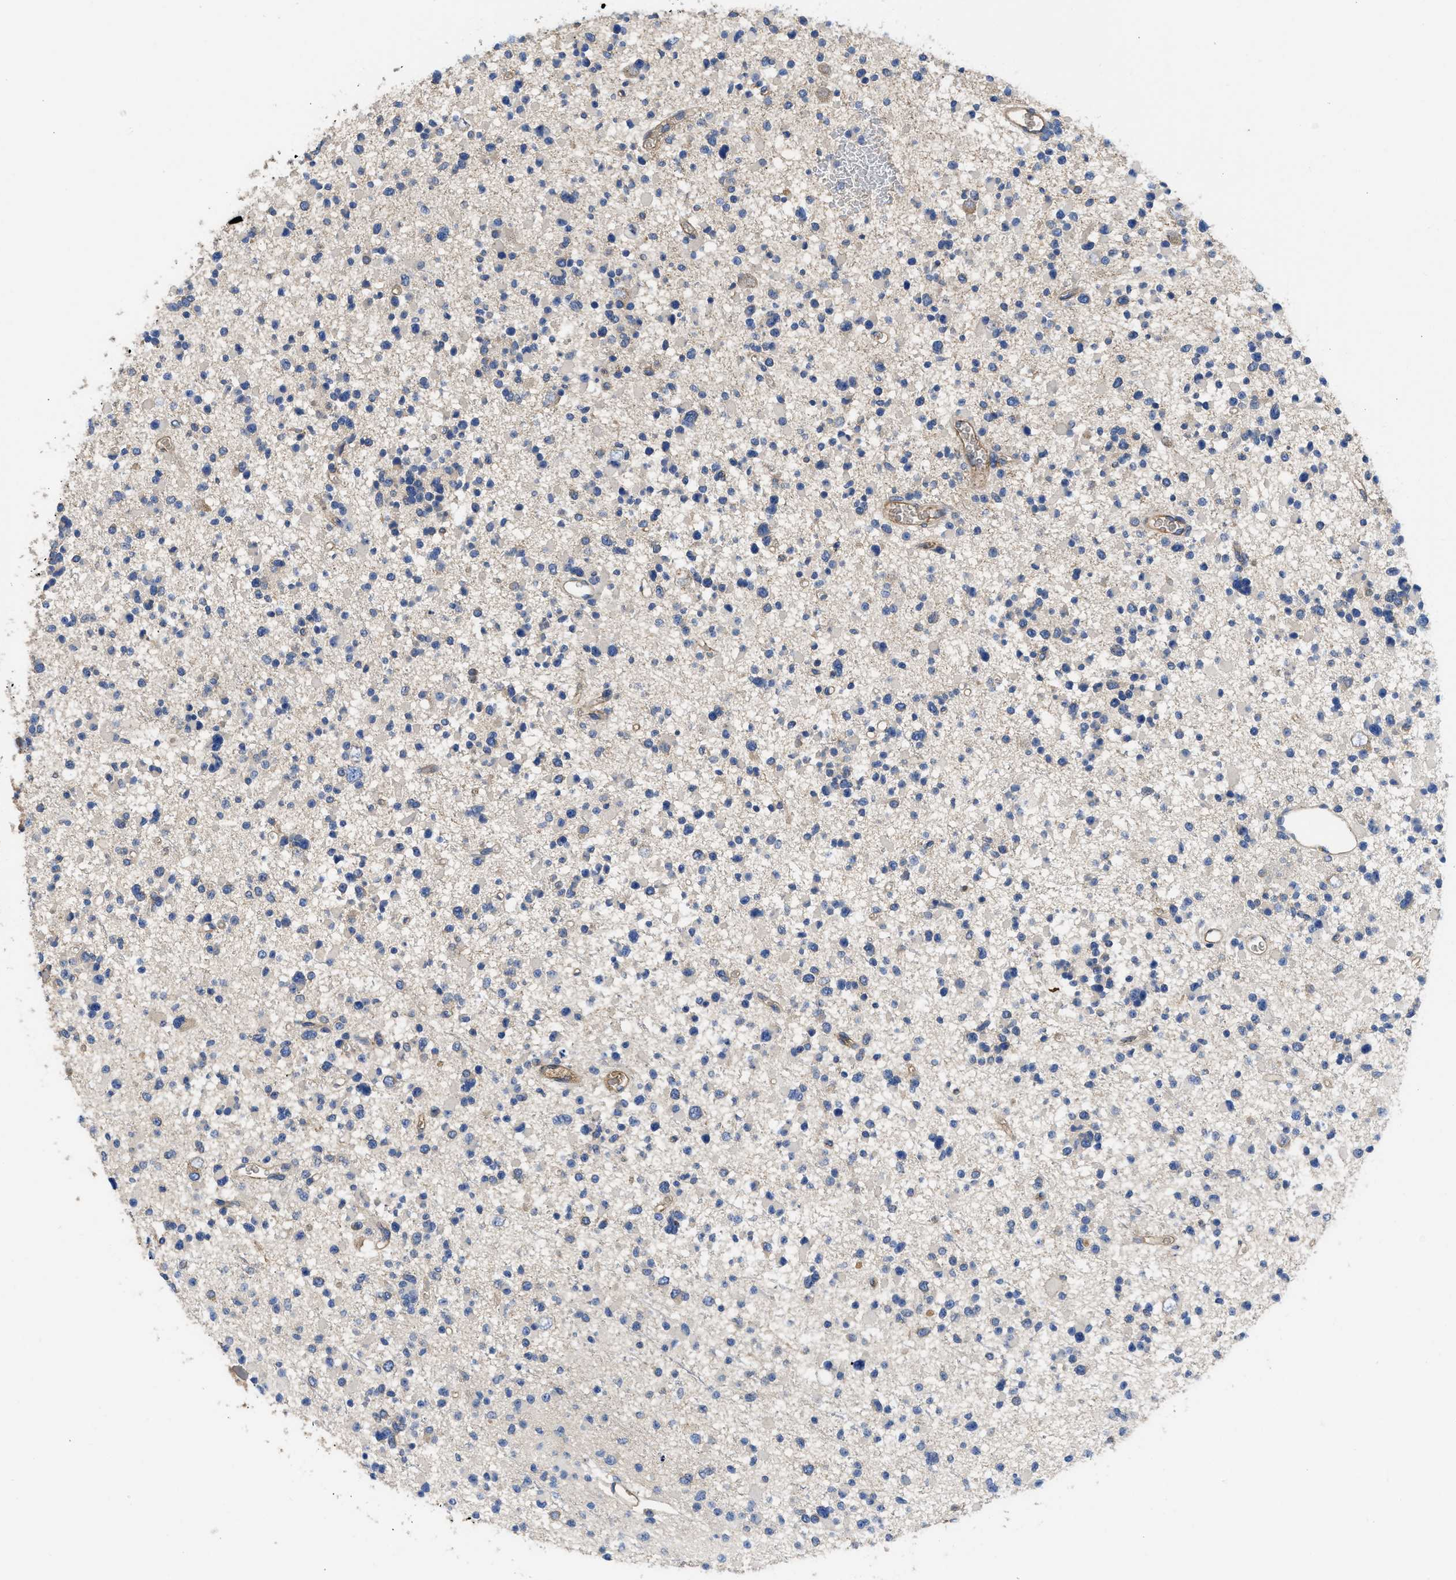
{"staining": {"intensity": "negative", "quantity": "none", "location": "none"}, "tissue": "glioma", "cell_type": "Tumor cells", "image_type": "cancer", "snomed": [{"axis": "morphology", "description": "Glioma, malignant, Low grade"}, {"axis": "topography", "description": "Brain"}], "caption": "This is an IHC image of human glioma. There is no expression in tumor cells.", "gene": "USP4", "patient": {"sex": "female", "age": 22}}